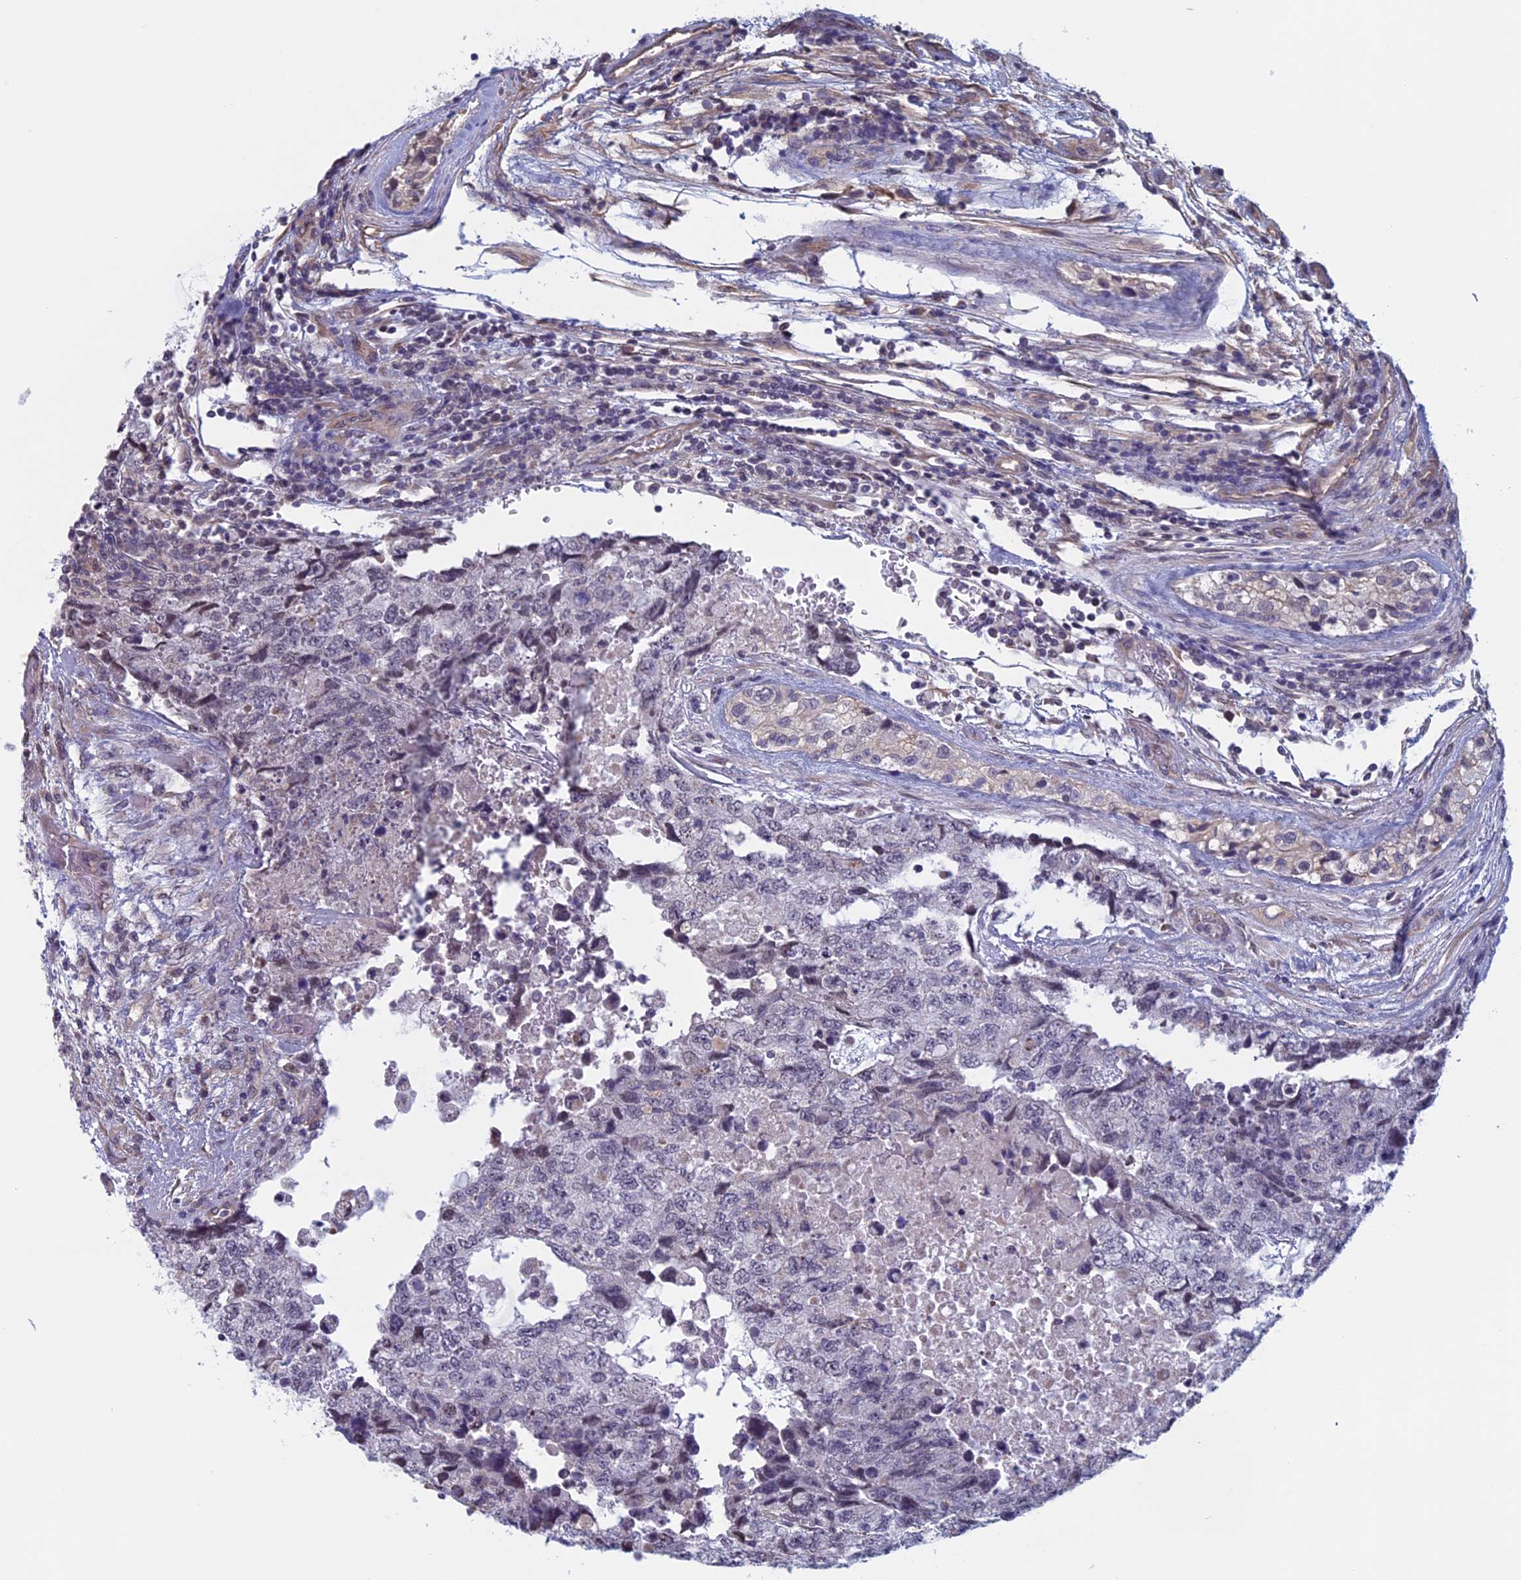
{"staining": {"intensity": "negative", "quantity": "none", "location": "none"}, "tissue": "testis cancer", "cell_type": "Tumor cells", "image_type": "cancer", "snomed": [{"axis": "morphology", "description": "Carcinoma, Embryonal, NOS"}, {"axis": "topography", "description": "Testis"}], "caption": "There is no significant staining in tumor cells of embryonal carcinoma (testis).", "gene": "SLC1A6", "patient": {"sex": "male", "age": 36}}